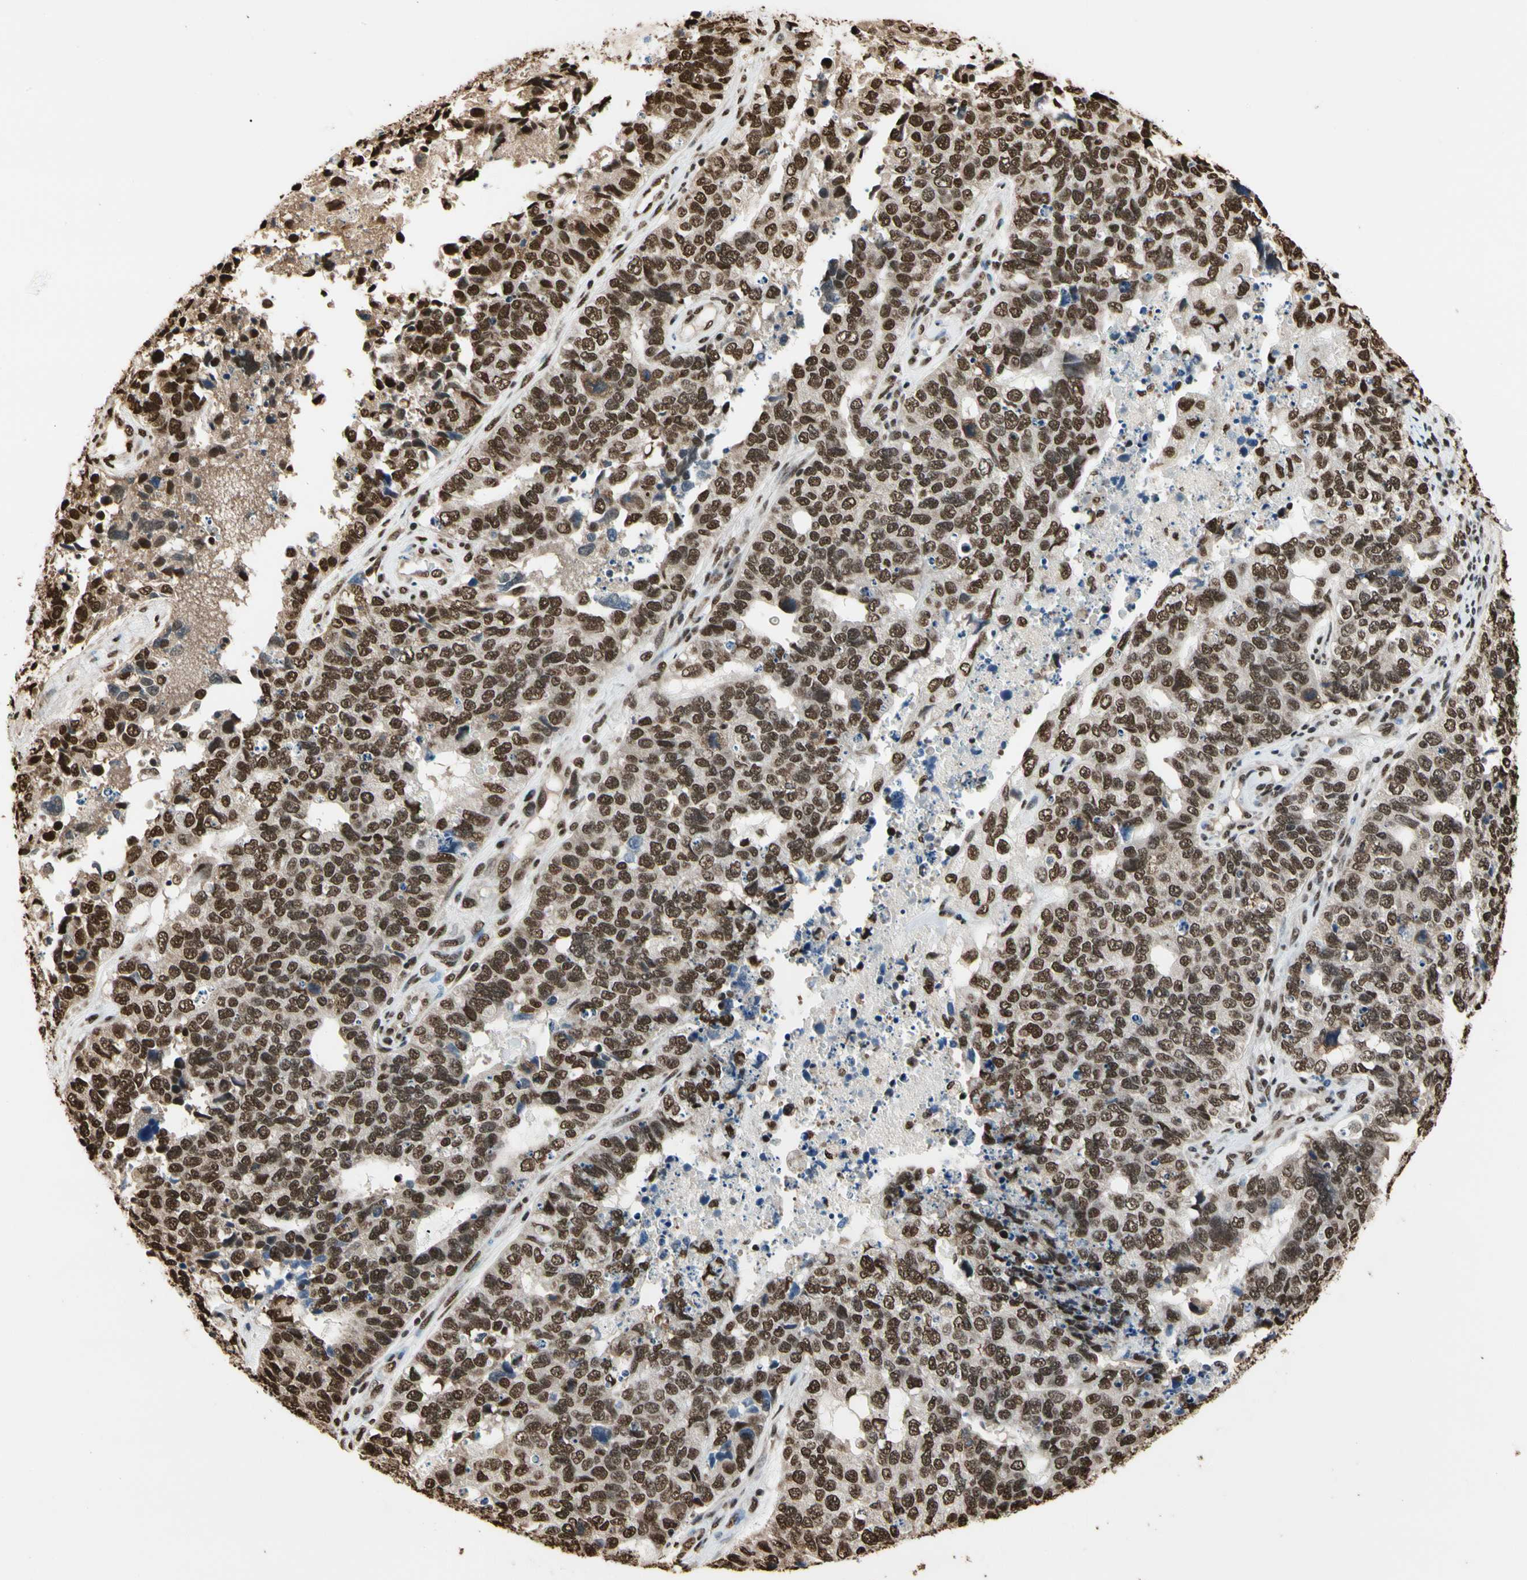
{"staining": {"intensity": "strong", "quantity": ">75%", "location": "nuclear"}, "tissue": "cervical cancer", "cell_type": "Tumor cells", "image_type": "cancer", "snomed": [{"axis": "morphology", "description": "Squamous cell carcinoma, NOS"}, {"axis": "topography", "description": "Cervix"}], "caption": "Immunohistochemical staining of cervical cancer exhibits high levels of strong nuclear staining in about >75% of tumor cells.", "gene": "HNRNPK", "patient": {"sex": "female", "age": 63}}